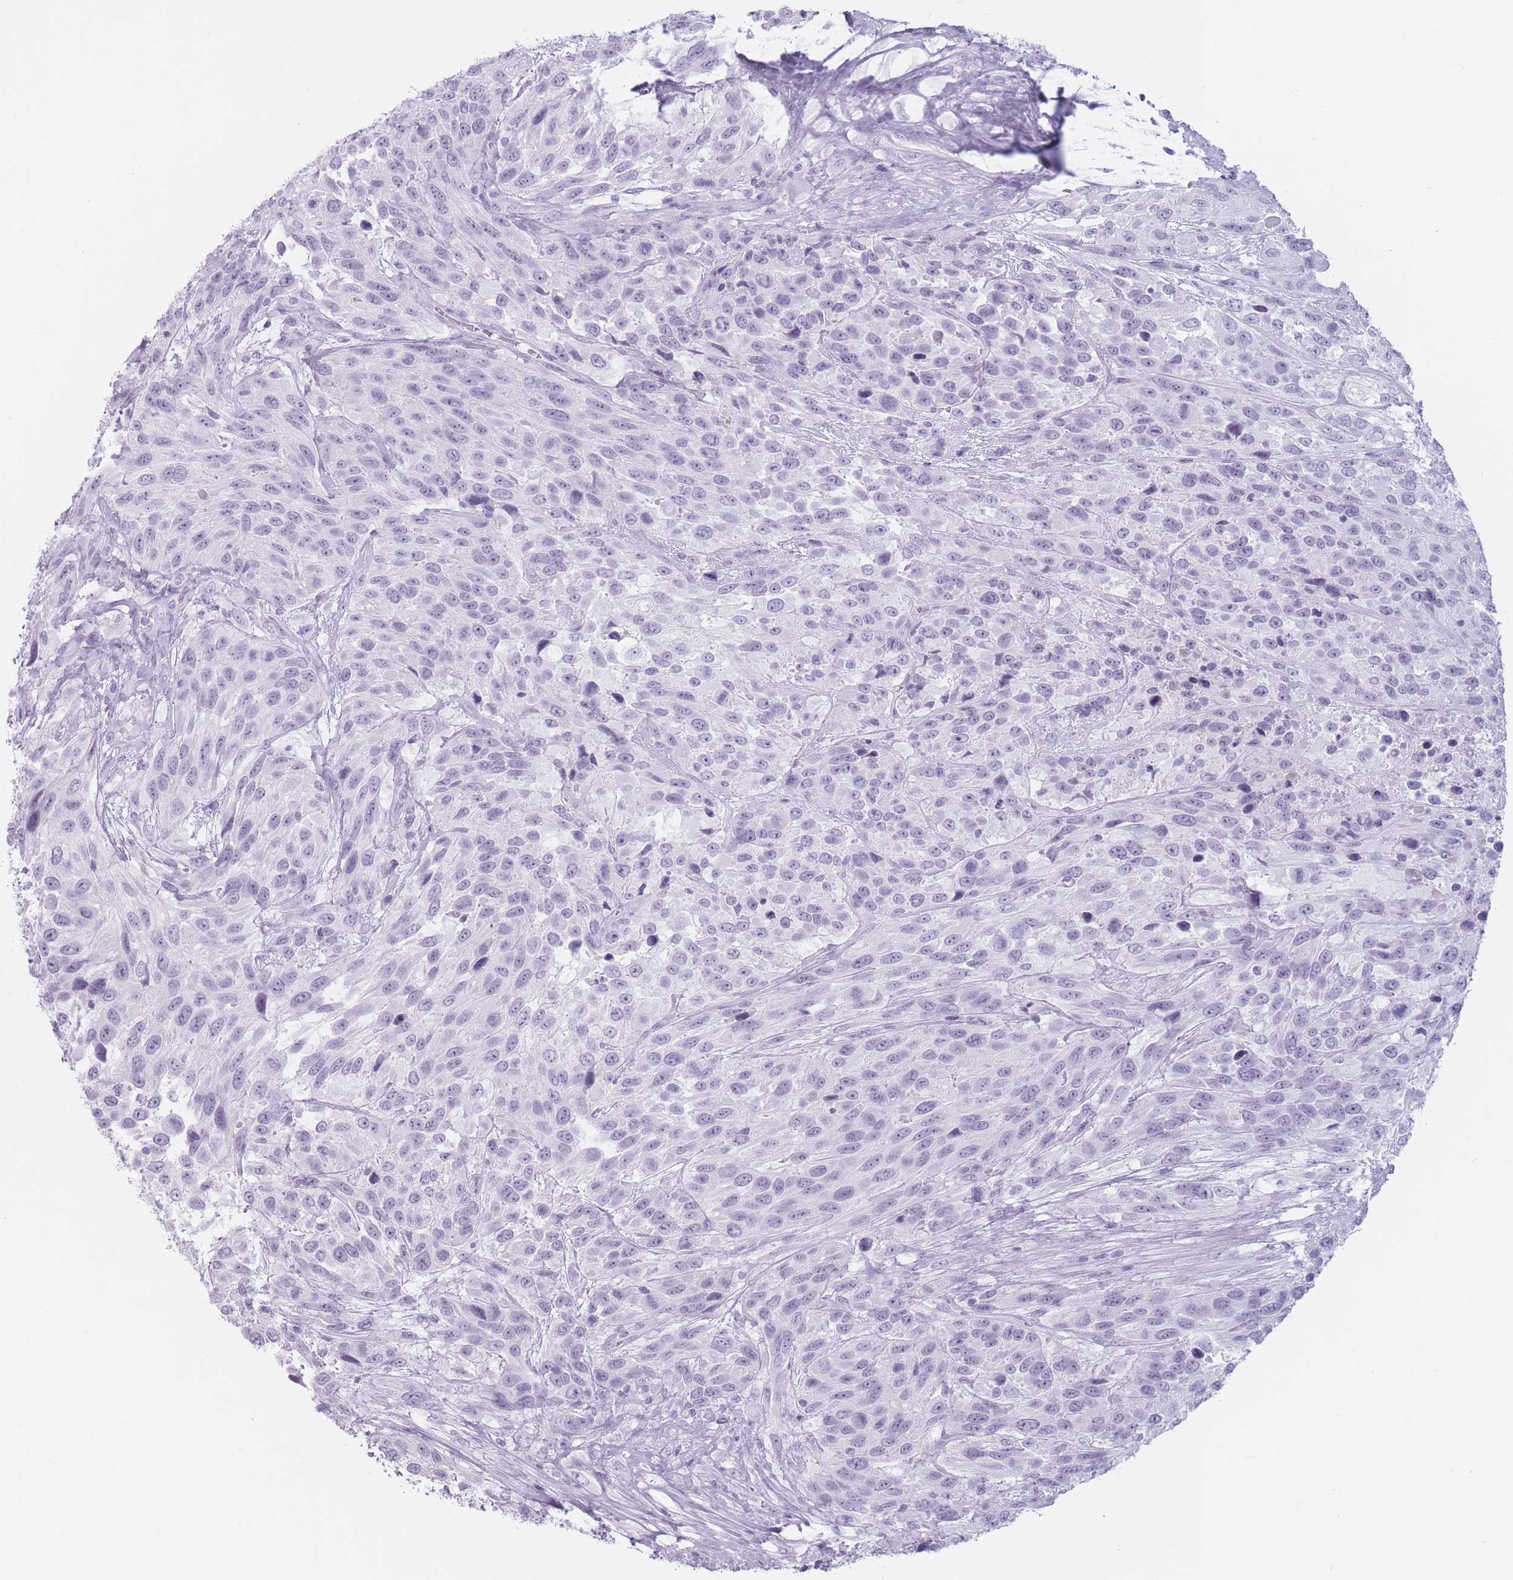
{"staining": {"intensity": "negative", "quantity": "none", "location": "none"}, "tissue": "urothelial cancer", "cell_type": "Tumor cells", "image_type": "cancer", "snomed": [{"axis": "morphology", "description": "Urothelial carcinoma, High grade"}, {"axis": "topography", "description": "Urinary bladder"}], "caption": "A high-resolution image shows immunohistochemistry (IHC) staining of urothelial cancer, which shows no significant expression in tumor cells.", "gene": "PNMA3", "patient": {"sex": "female", "age": 70}}